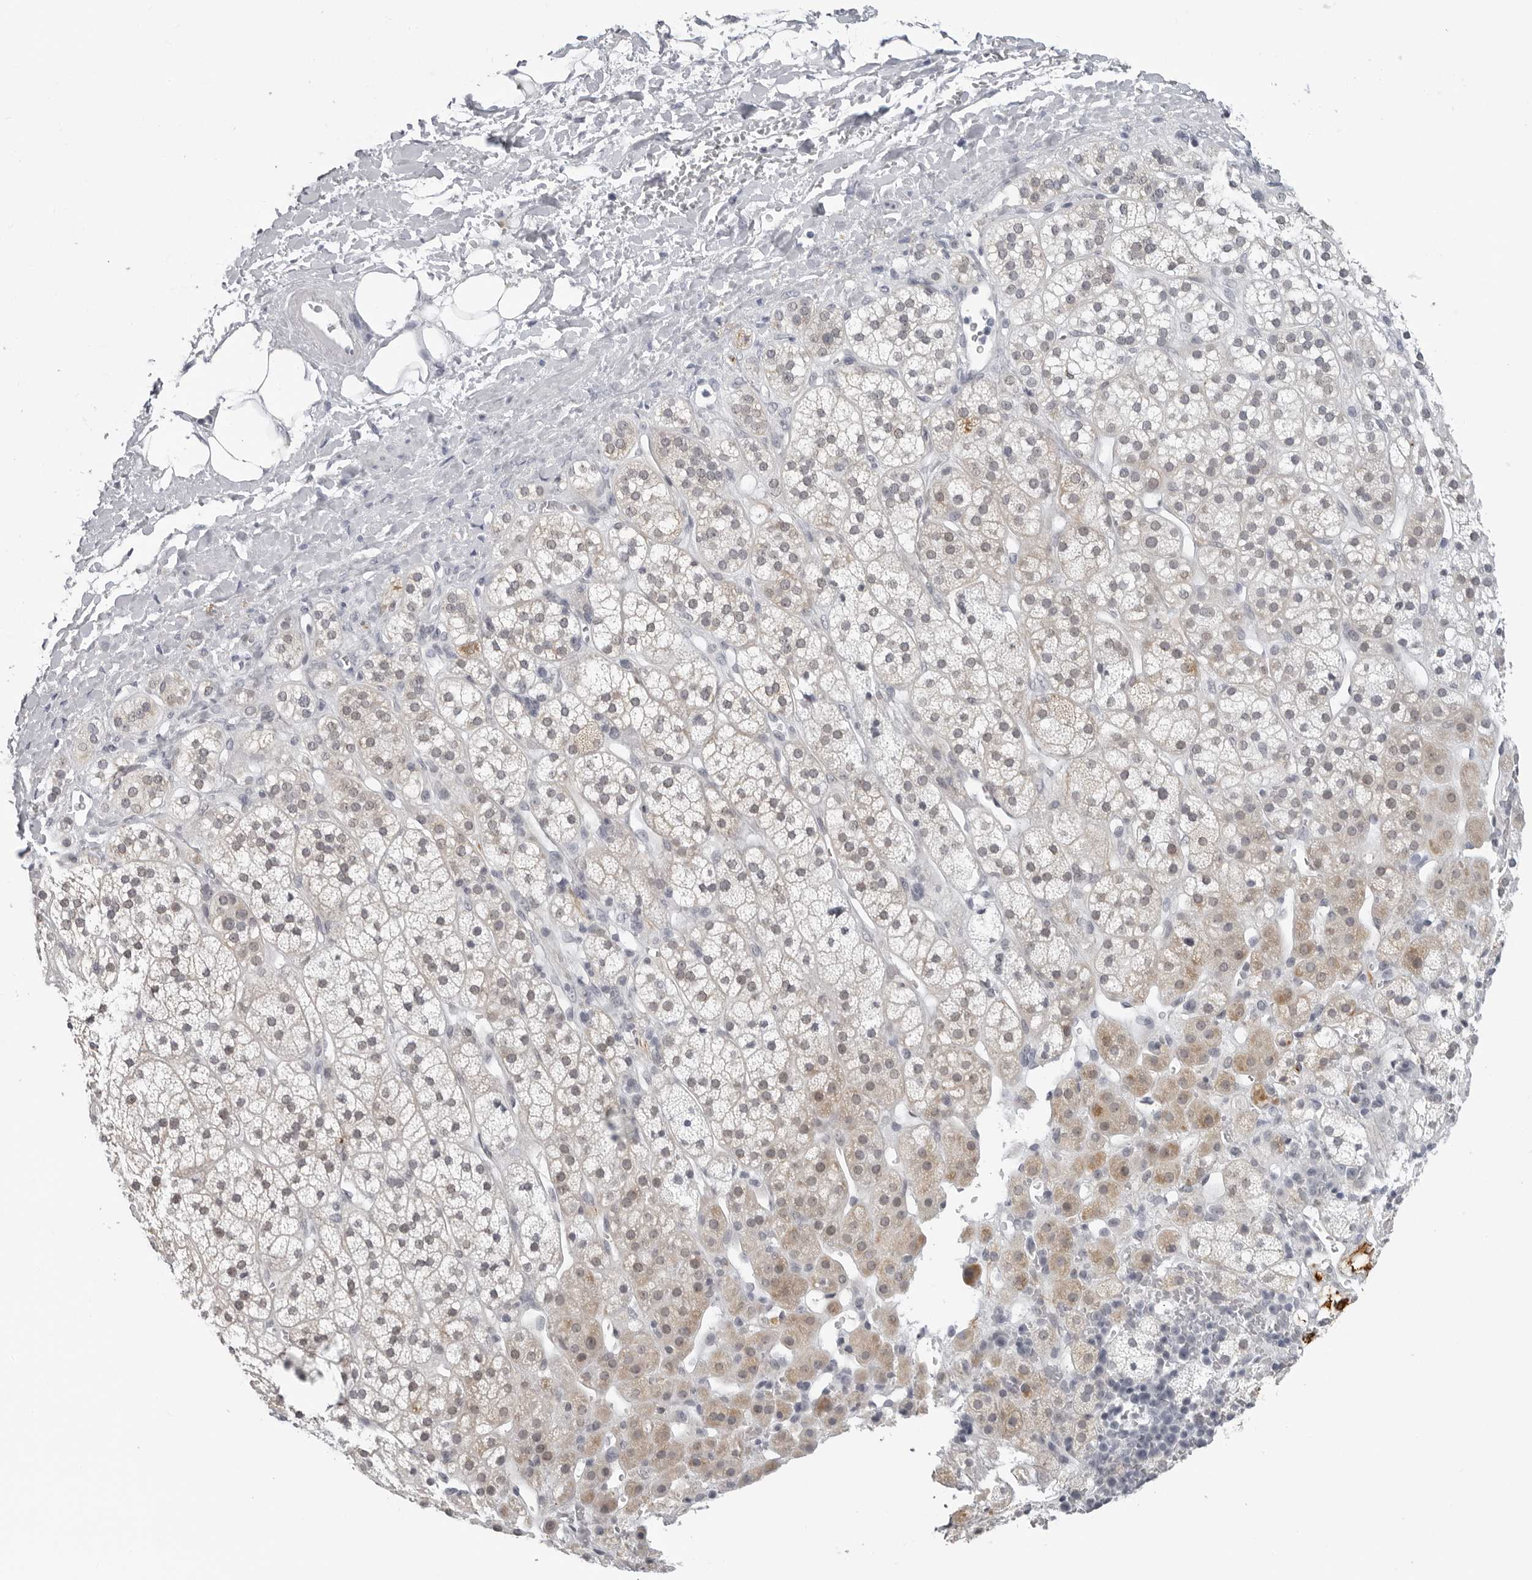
{"staining": {"intensity": "moderate", "quantity": "<25%", "location": "cytoplasmic/membranous"}, "tissue": "adrenal gland", "cell_type": "Glandular cells", "image_type": "normal", "snomed": [{"axis": "morphology", "description": "Normal tissue, NOS"}, {"axis": "topography", "description": "Adrenal gland"}], "caption": "The image reveals immunohistochemical staining of normal adrenal gland. There is moderate cytoplasmic/membranous staining is identified in about <25% of glandular cells.", "gene": "OPLAH", "patient": {"sex": "male", "age": 56}}